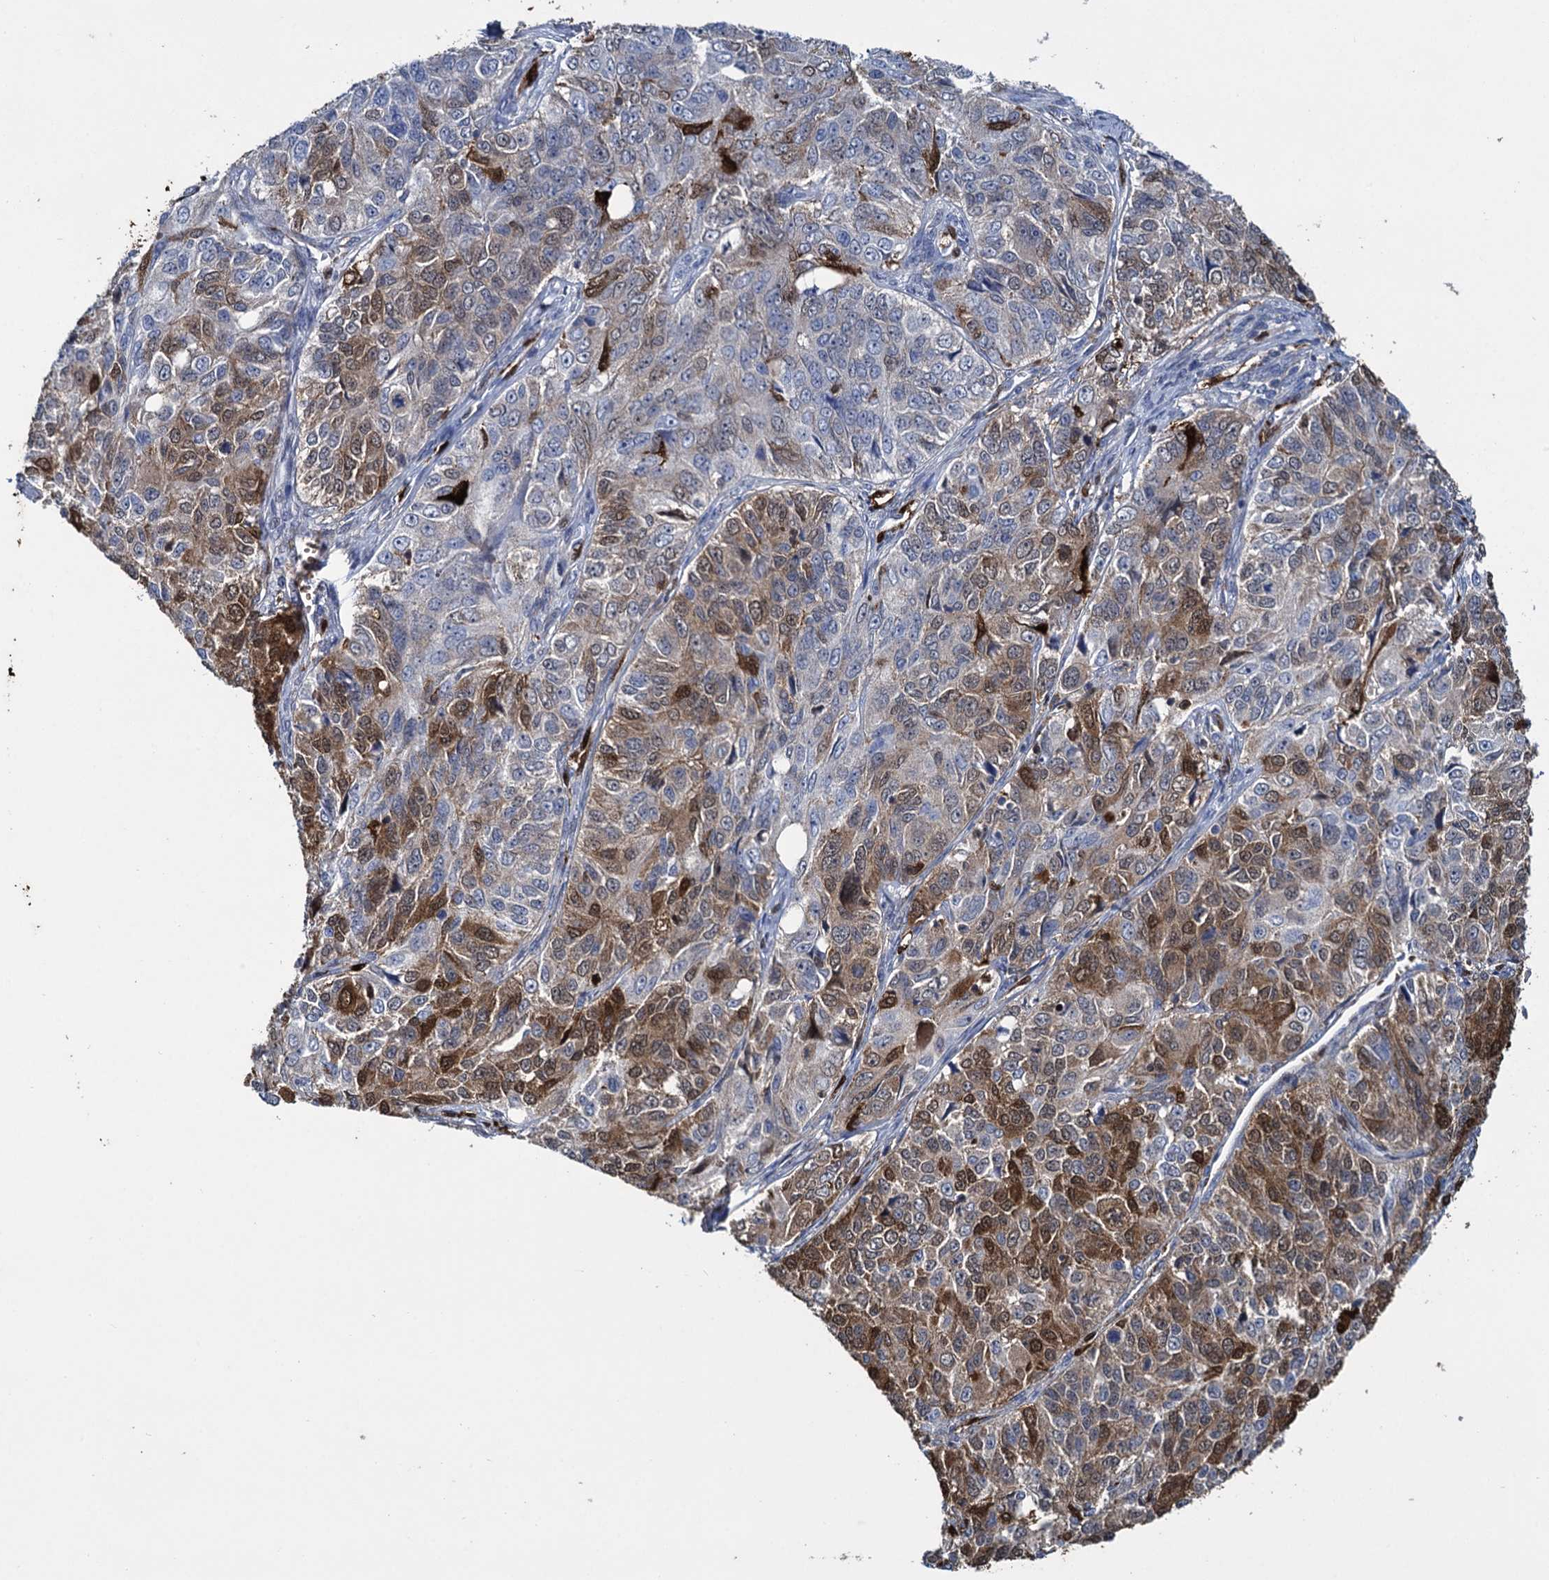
{"staining": {"intensity": "strong", "quantity": "25%-75%", "location": "cytoplasmic/membranous,nuclear"}, "tissue": "ovarian cancer", "cell_type": "Tumor cells", "image_type": "cancer", "snomed": [{"axis": "morphology", "description": "Carcinoma, endometroid"}, {"axis": "topography", "description": "Ovary"}], "caption": "DAB immunohistochemical staining of ovarian cancer exhibits strong cytoplasmic/membranous and nuclear protein staining in approximately 25%-75% of tumor cells. The protein of interest is stained brown, and the nuclei are stained in blue (DAB (3,3'-diaminobenzidine) IHC with brightfield microscopy, high magnification).", "gene": "FABP5", "patient": {"sex": "female", "age": 51}}